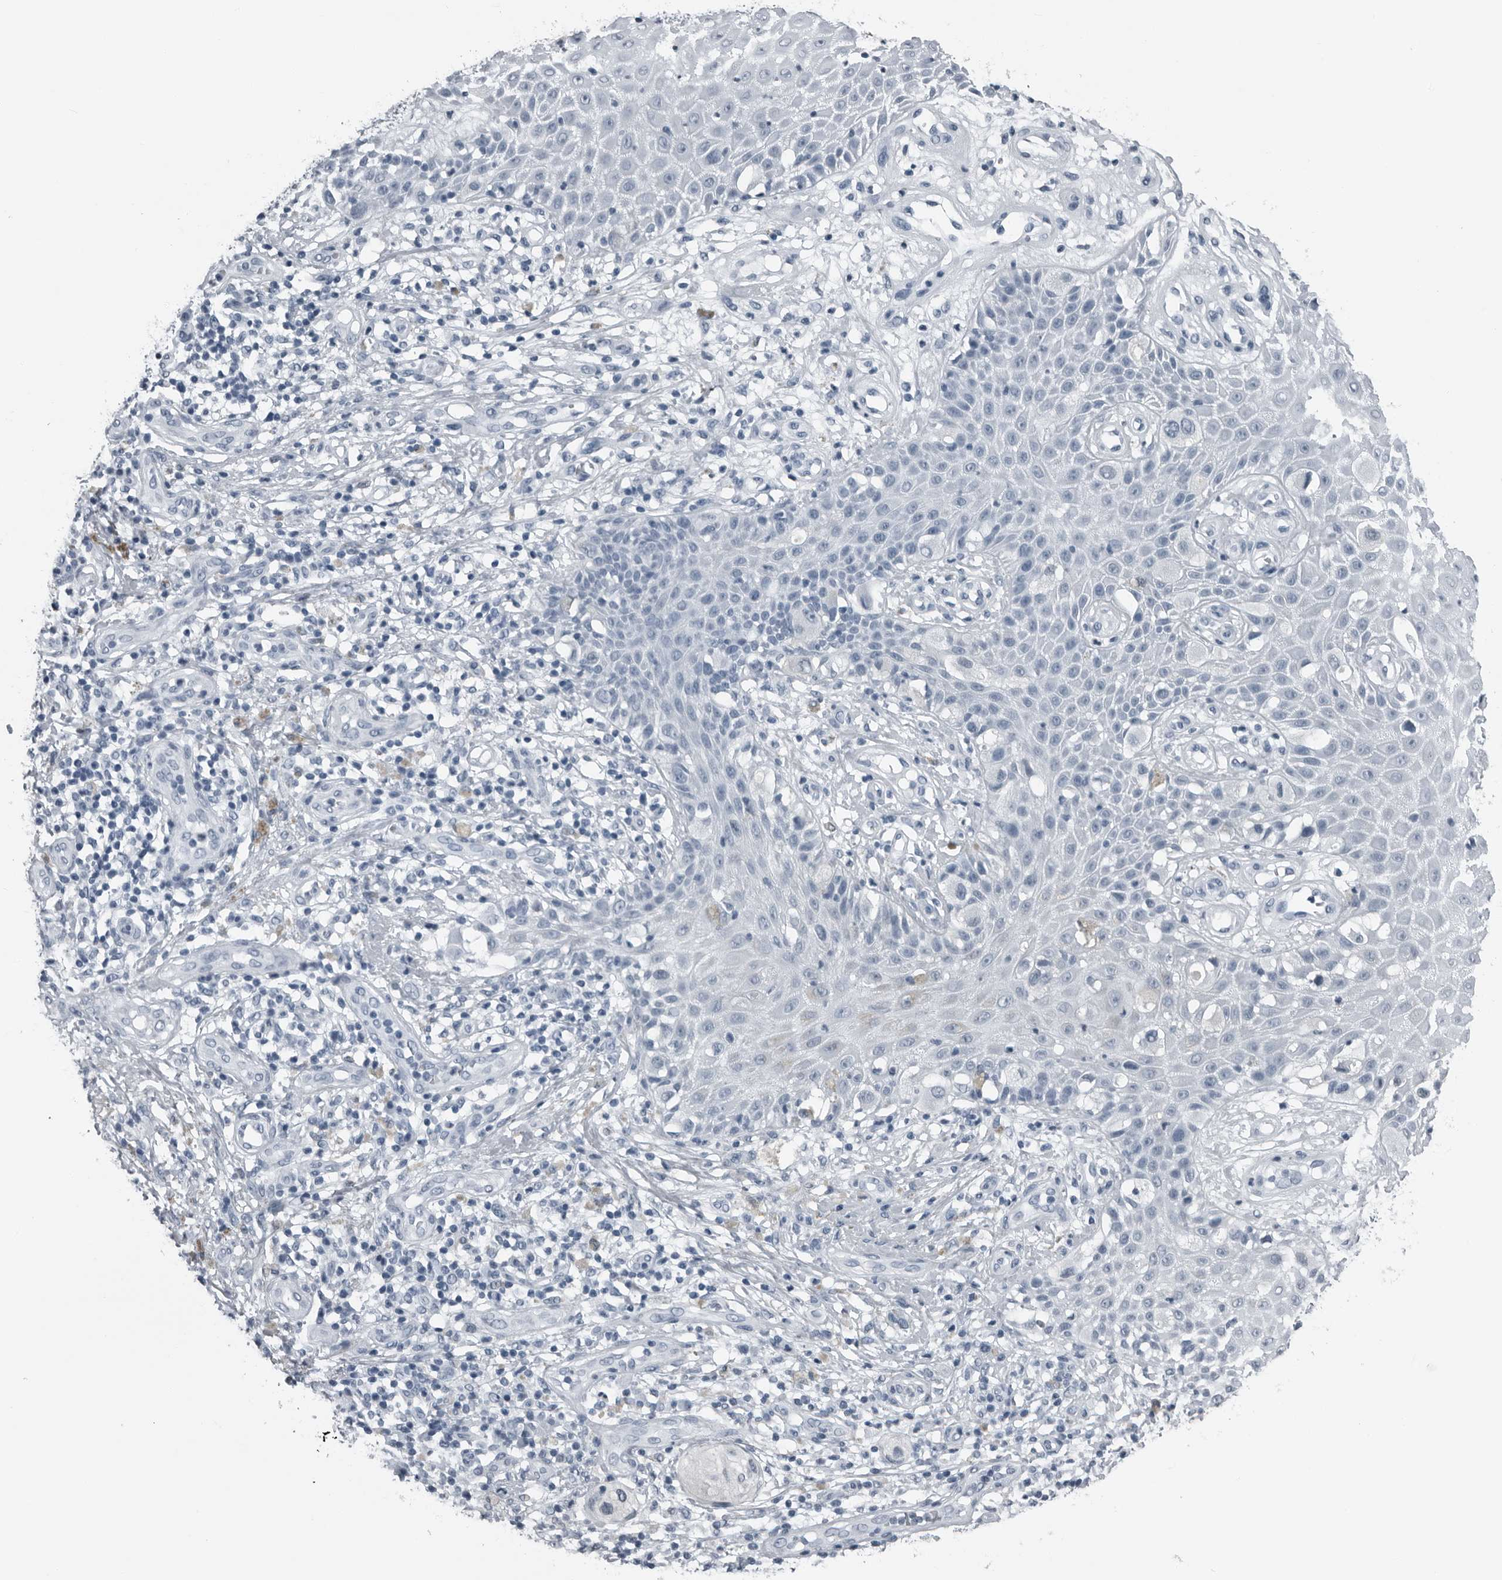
{"staining": {"intensity": "negative", "quantity": "none", "location": "none"}, "tissue": "melanoma", "cell_type": "Tumor cells", "image_type": "cancer", "snomed": [{"axis": "morphology", "description": "Malignant melanoma, NOS"}, {"axis": "topography", "description": "Skin"}], "caption": "Tumor cells are negative for brown protein staining in malignant melanoma. (DAB (3,3'-diaminobenzidine) immunohistochemistry (IHC) with hematoxylin counter stain).", "gene": "PRSS1", "patient": {"sex": "female", "age": 81}}